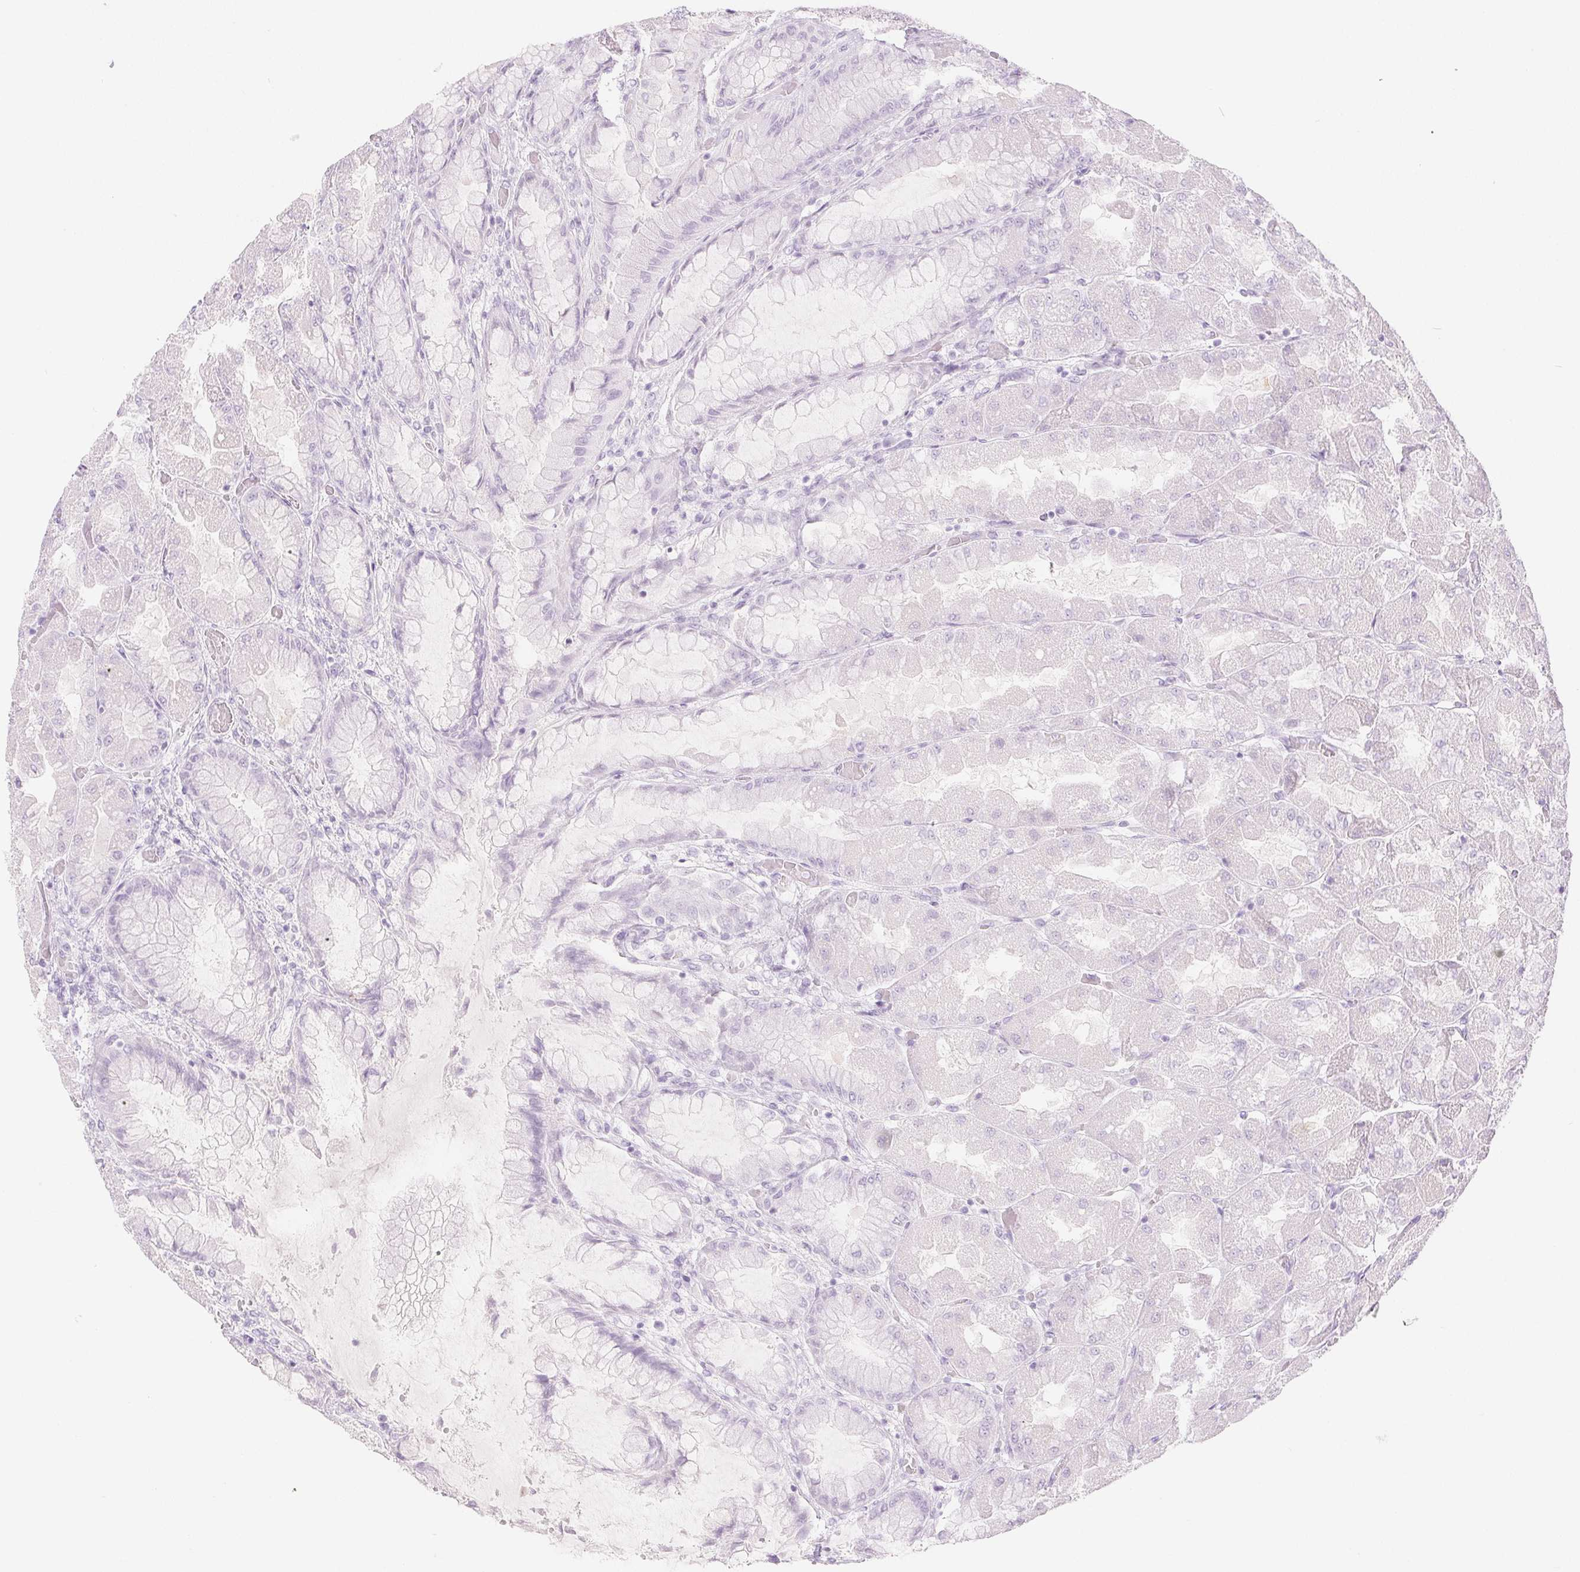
{"staining": {"intensity": "negative", "quantity": "none", "location": "none"}, "tissue": "stomach", "cell_type": "Glandular cells", "image_type": "normal", "snomed": [{"axis": "morphology", "description": "Normal tissue, NOS"}, {"axis": "topography", "description": "Stomach"}], "caption": "An IHC image of normal stomach is shown. There is no staining in glandular cells of stomach.", "gene": "SPRR3", "patient": {"sex": "female", "age": 61}}